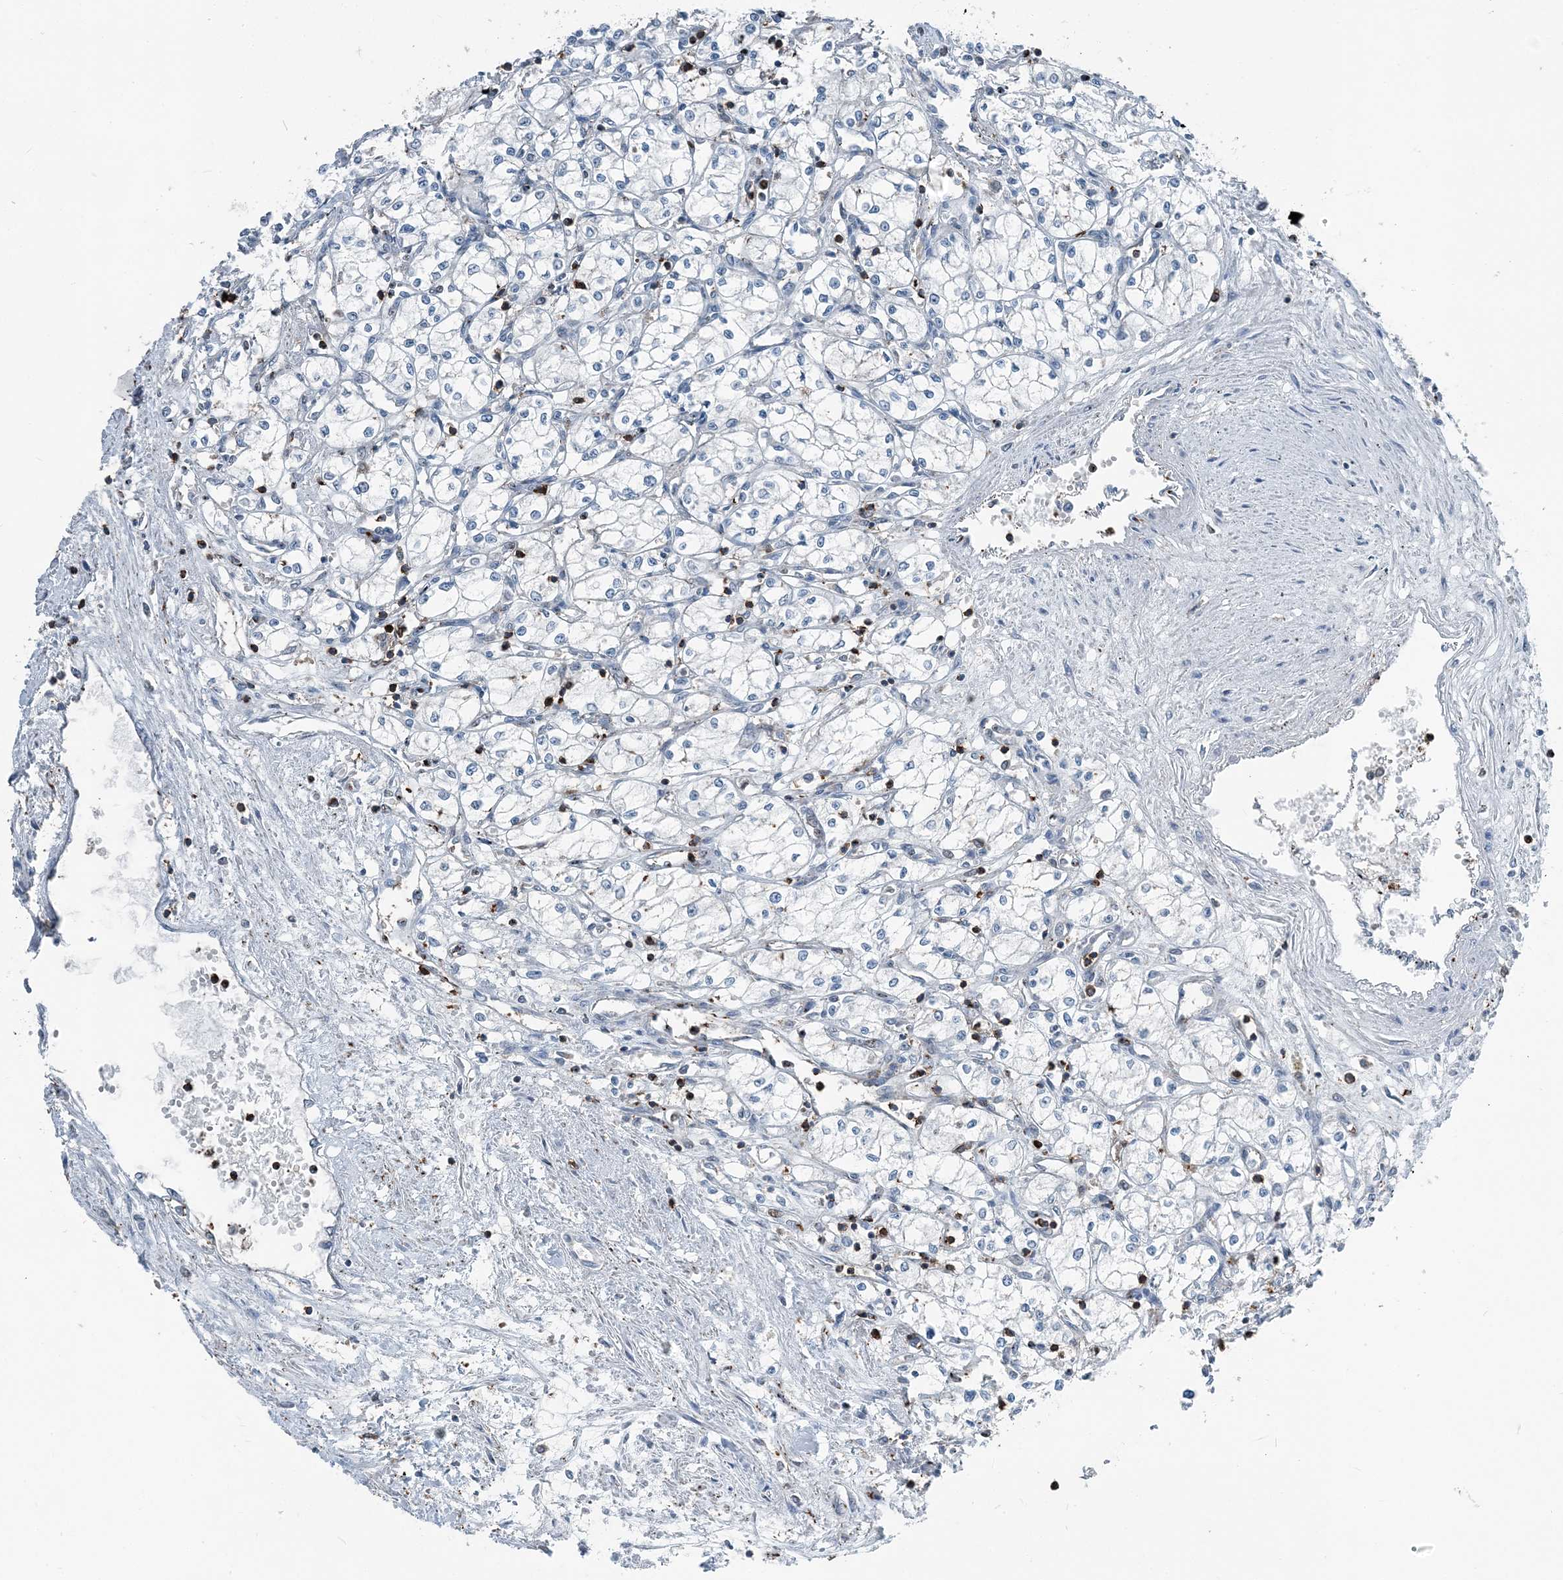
{"staining": {"intensity": "negative", "quantity": "none", "location": "none"}, "tissue": "renal cancer", "cell_type": "Tumor cells", "image_type": "cancer", "snomed": [{"axis": "morphology", "description": "Adenocarcinoma, NOS"}, {"axis": "topography", "description": "Kidney"}], "caption": "The histopathology image shows no significant positivity in tumor cells of renal cancer.", "gene": "CFL1", "patient": {"sex": "male", "age": 59}}